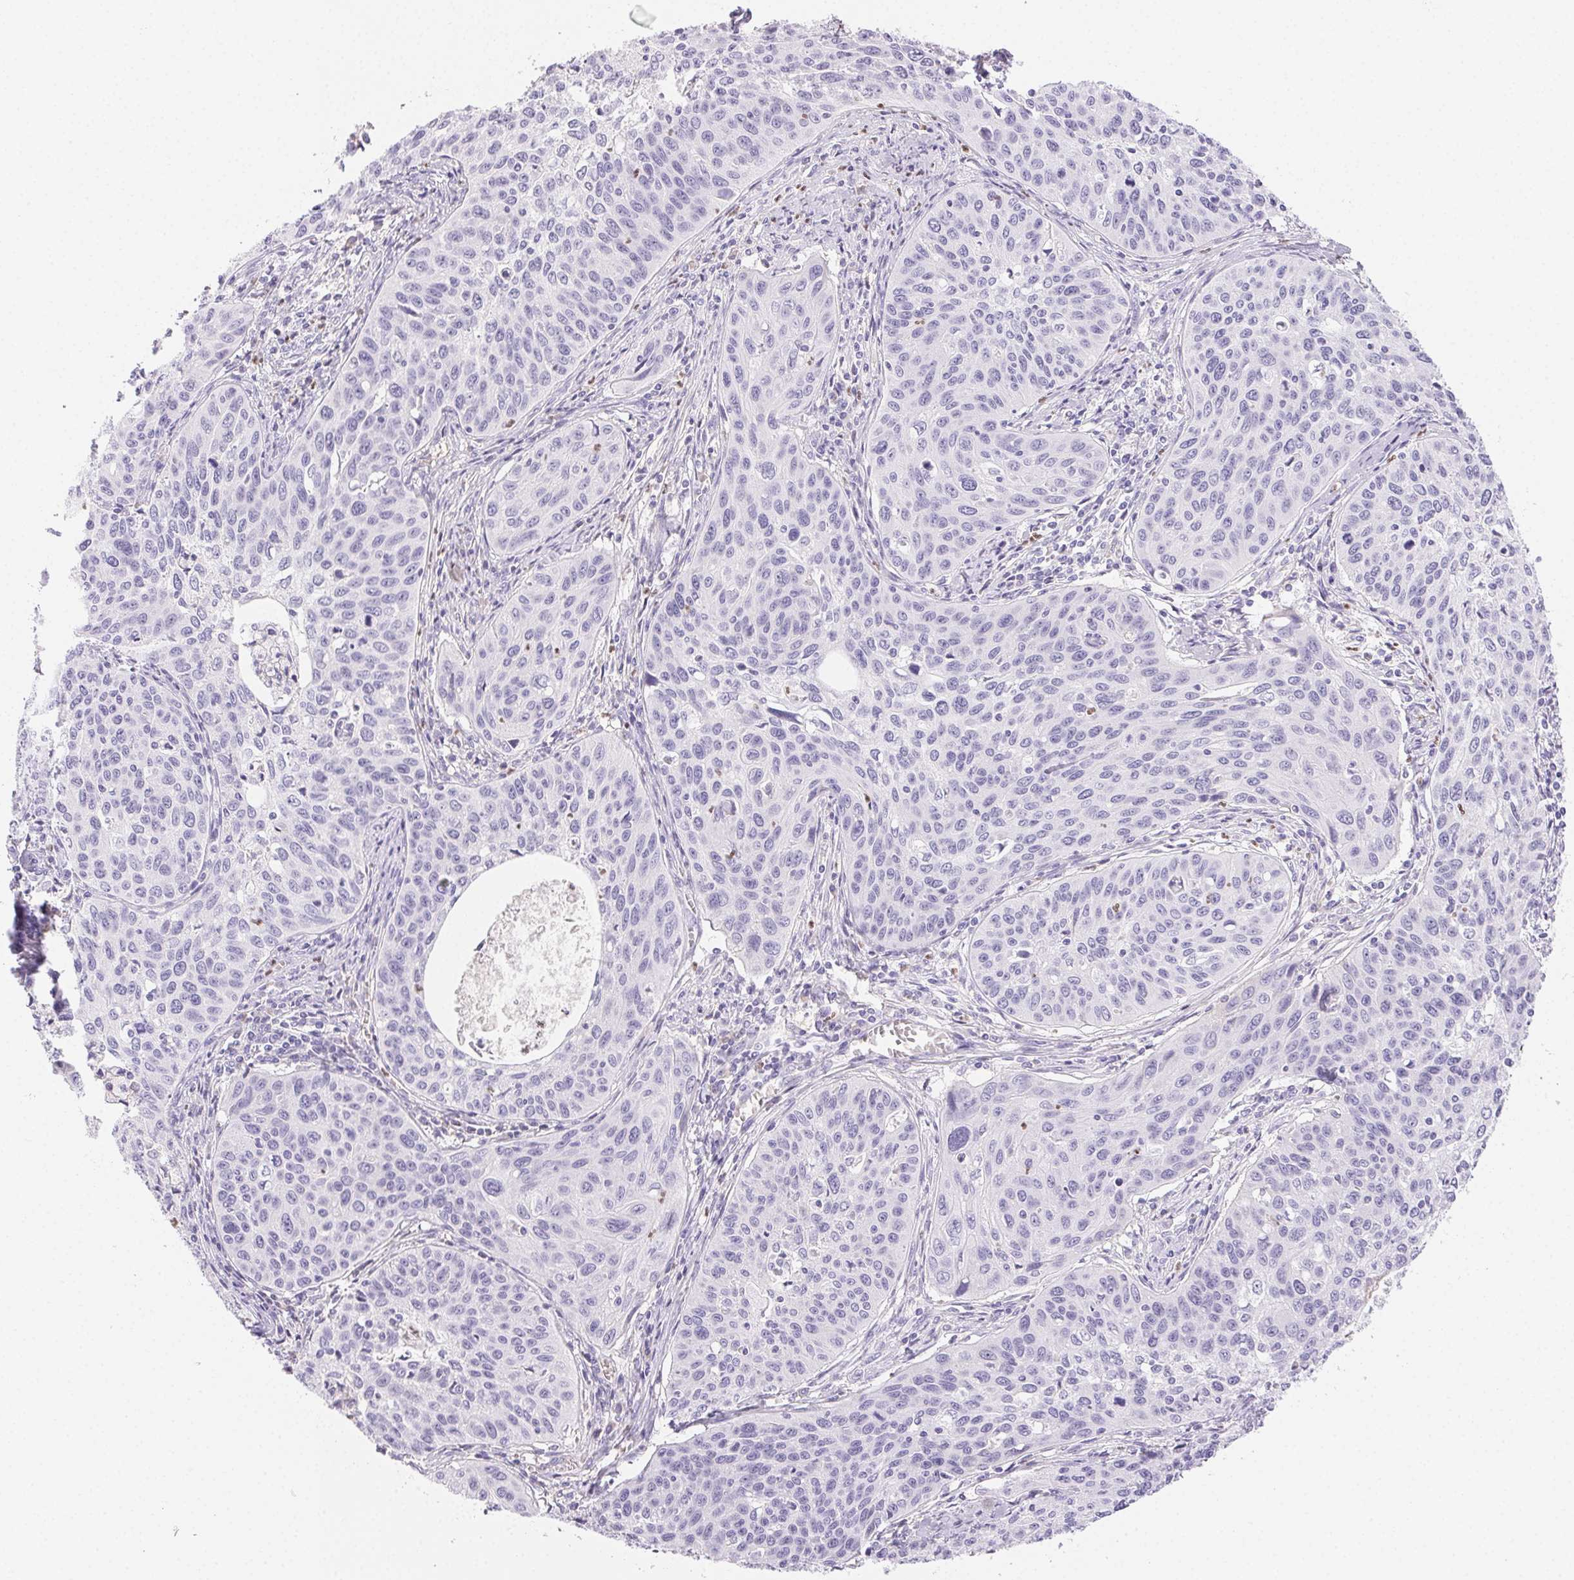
{"staining": {"intensity": "negative", "quantity": "none", "location": "none"}, "tissue": "cervical cancer", "cell_type": "Tumor cells", "image_type": "cancer", "snomed": [{"axis": "morphology", "description": "Squamous cell carcinoma, NOS"}, {"axis": "topography", "description": "Cervix"}], "caption": "Micrograph shows no protein staining in tumor cells of cervical squamous cell carcinoma tissue.", "gene": "PADI4", "patient": {"sex": "female", "age": 31}}